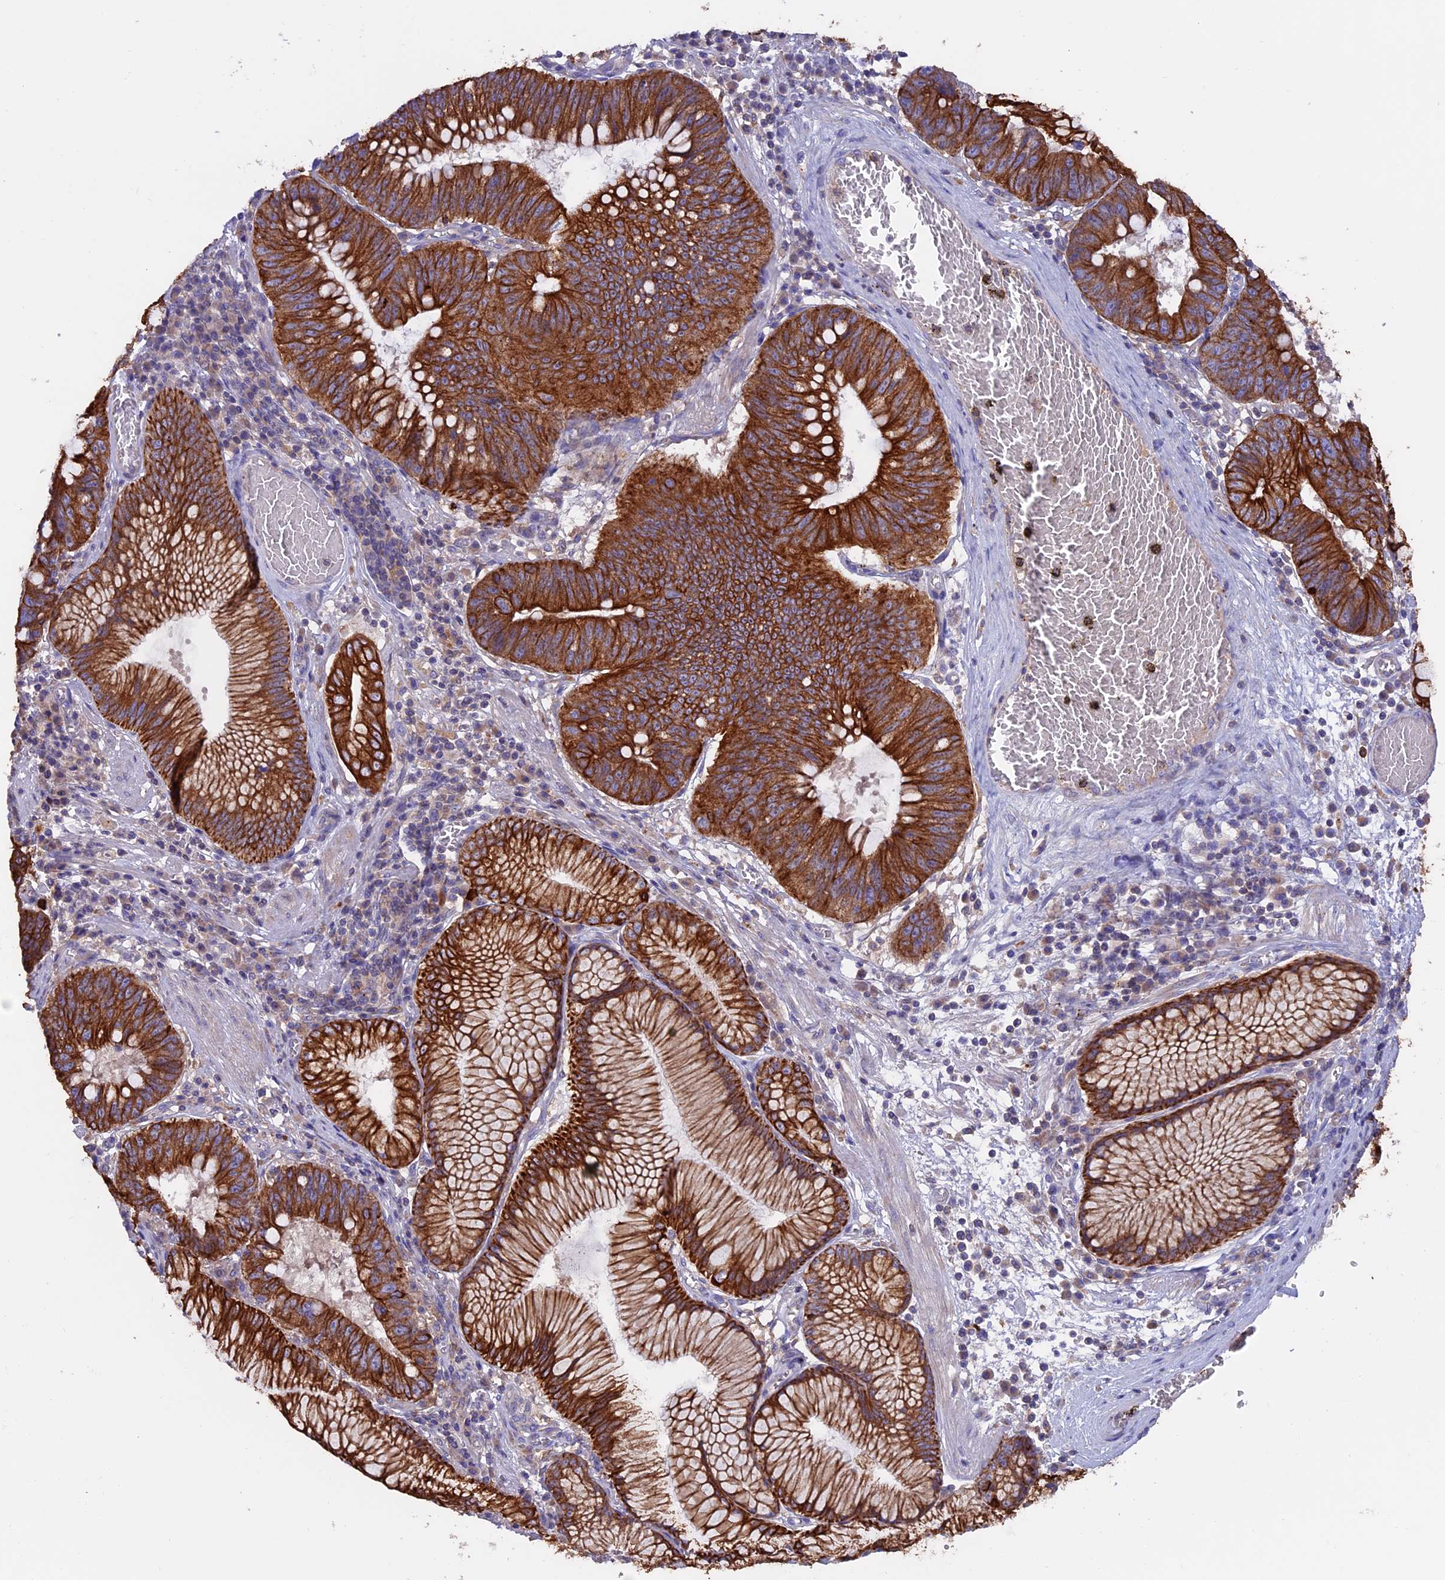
{"staining": {"intensity": "strong", "quantity": ">75%", "location": "cytoplasmic/membranous"}, "tissue": "stomach cancer", "cell_type": "Tumor cells", "image_type": "cancer", "snomed": [{"axis": "morphology", "description": "Adenocarcinoma, NOS"}, {"axis": "topography", "description": "Stomach"}], "caption": "Stomach adenocarcinoma stained with DAB immunohistochemistry (IHC) exhibits high levels of strong cytoplasmic/membranous staining in about >75% of tumor cells. The protein of interest is shown in brown color, while the nuclei are stained blue.", "gene": "PTPN9", "patient": {"sex": "male", "age": 59}}